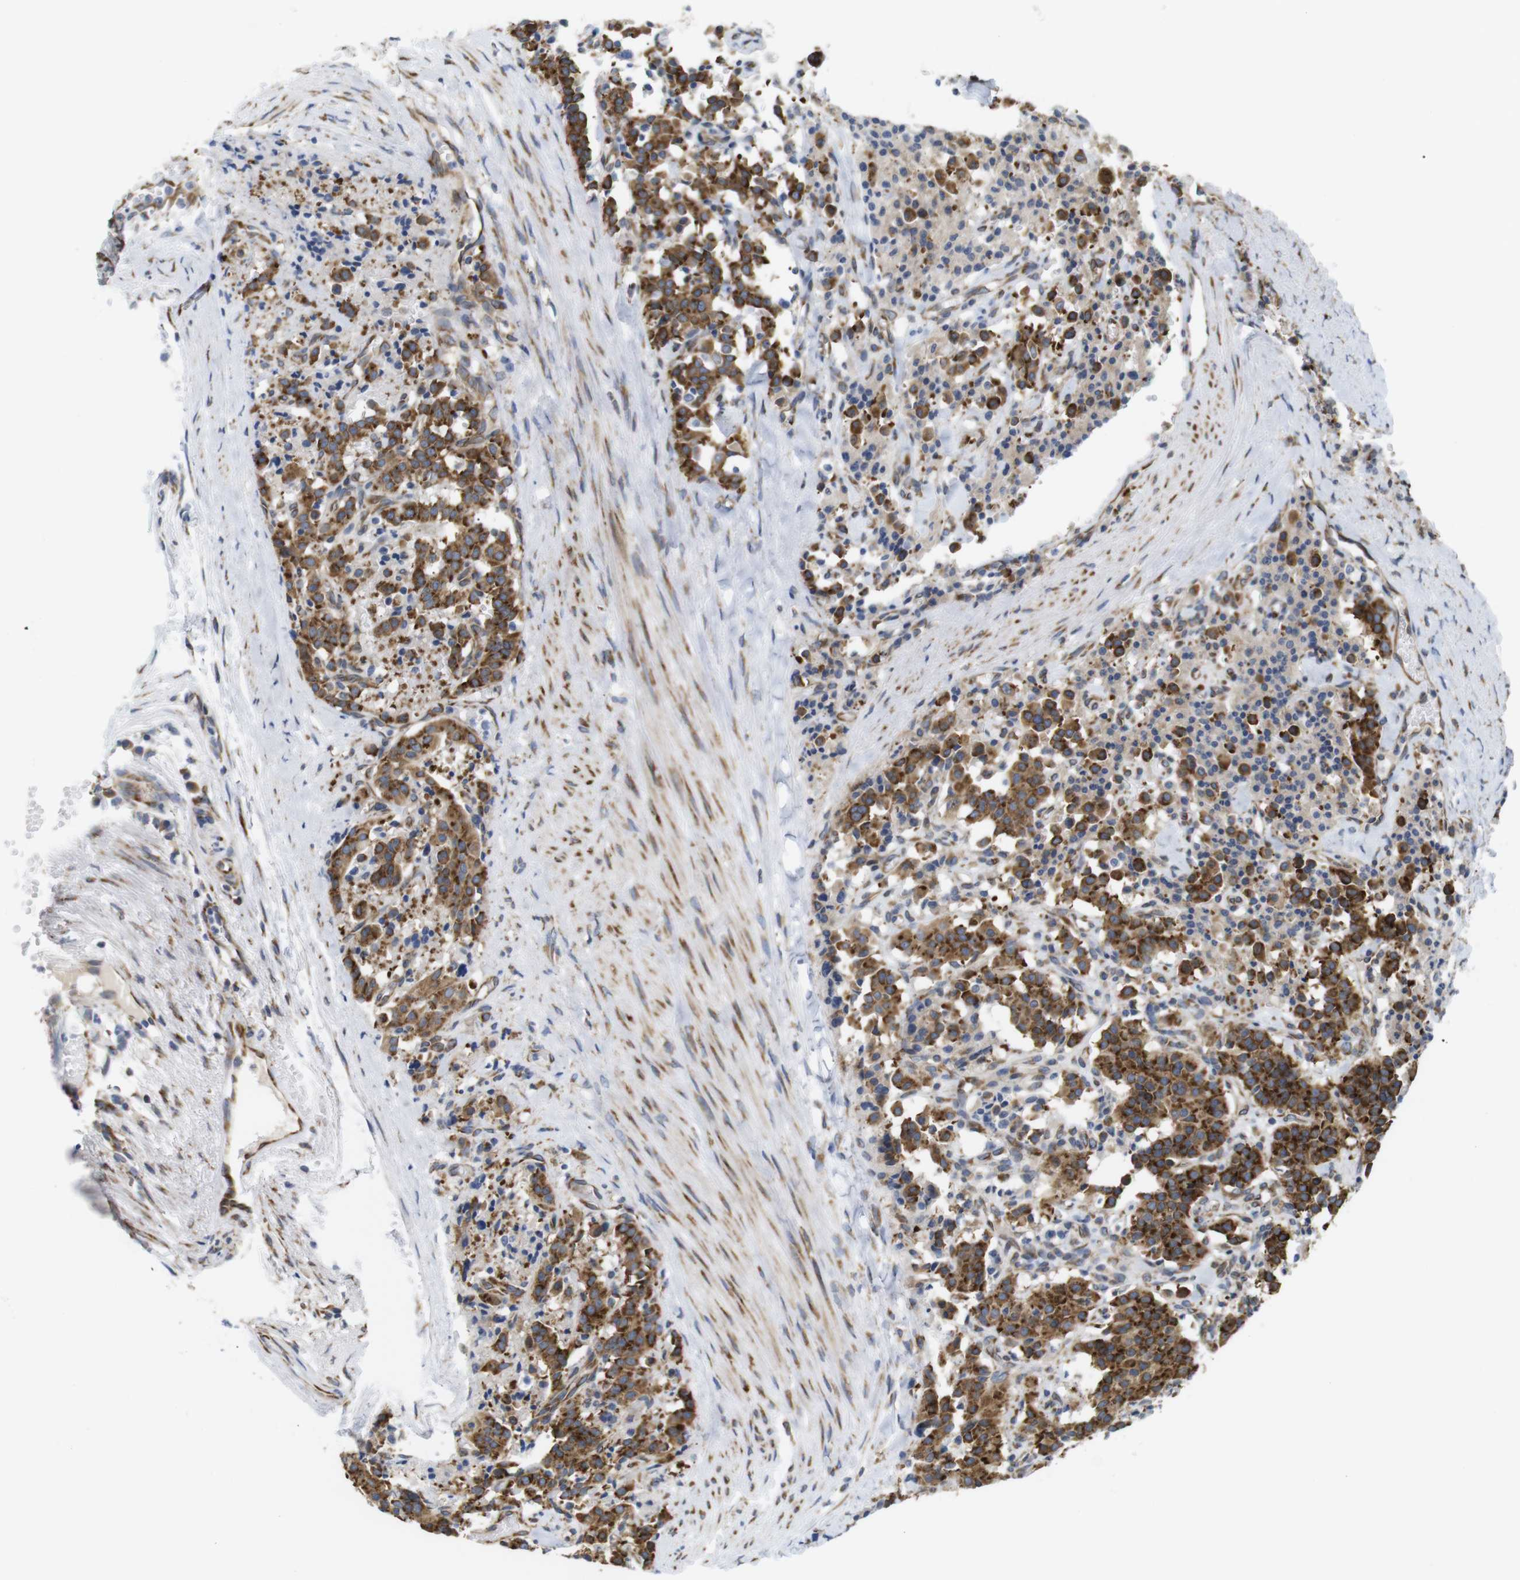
{"staining": {"intensity": "strong", "quantity": ">75%", "location": "cytoplasmic/membranous"}, "tissue": "carcinoid", "cell_type": "Tumor cells", "image_type": "cancer", "snomed": [{"axis": "morphology", "description": "Carcinoid, malignant, NOS"}, {"axis": "topography", "description": "Lung"}], "caption": "Protein staining reveals strong cytoplasmic/membranous staining in about >75% of tumor cells in carcinoid (malignant). (Brightfield microscopy of DAB IHC at high magnification).", "gene": "PCNX2", "patient": {"sex": "male", "age": 30}}